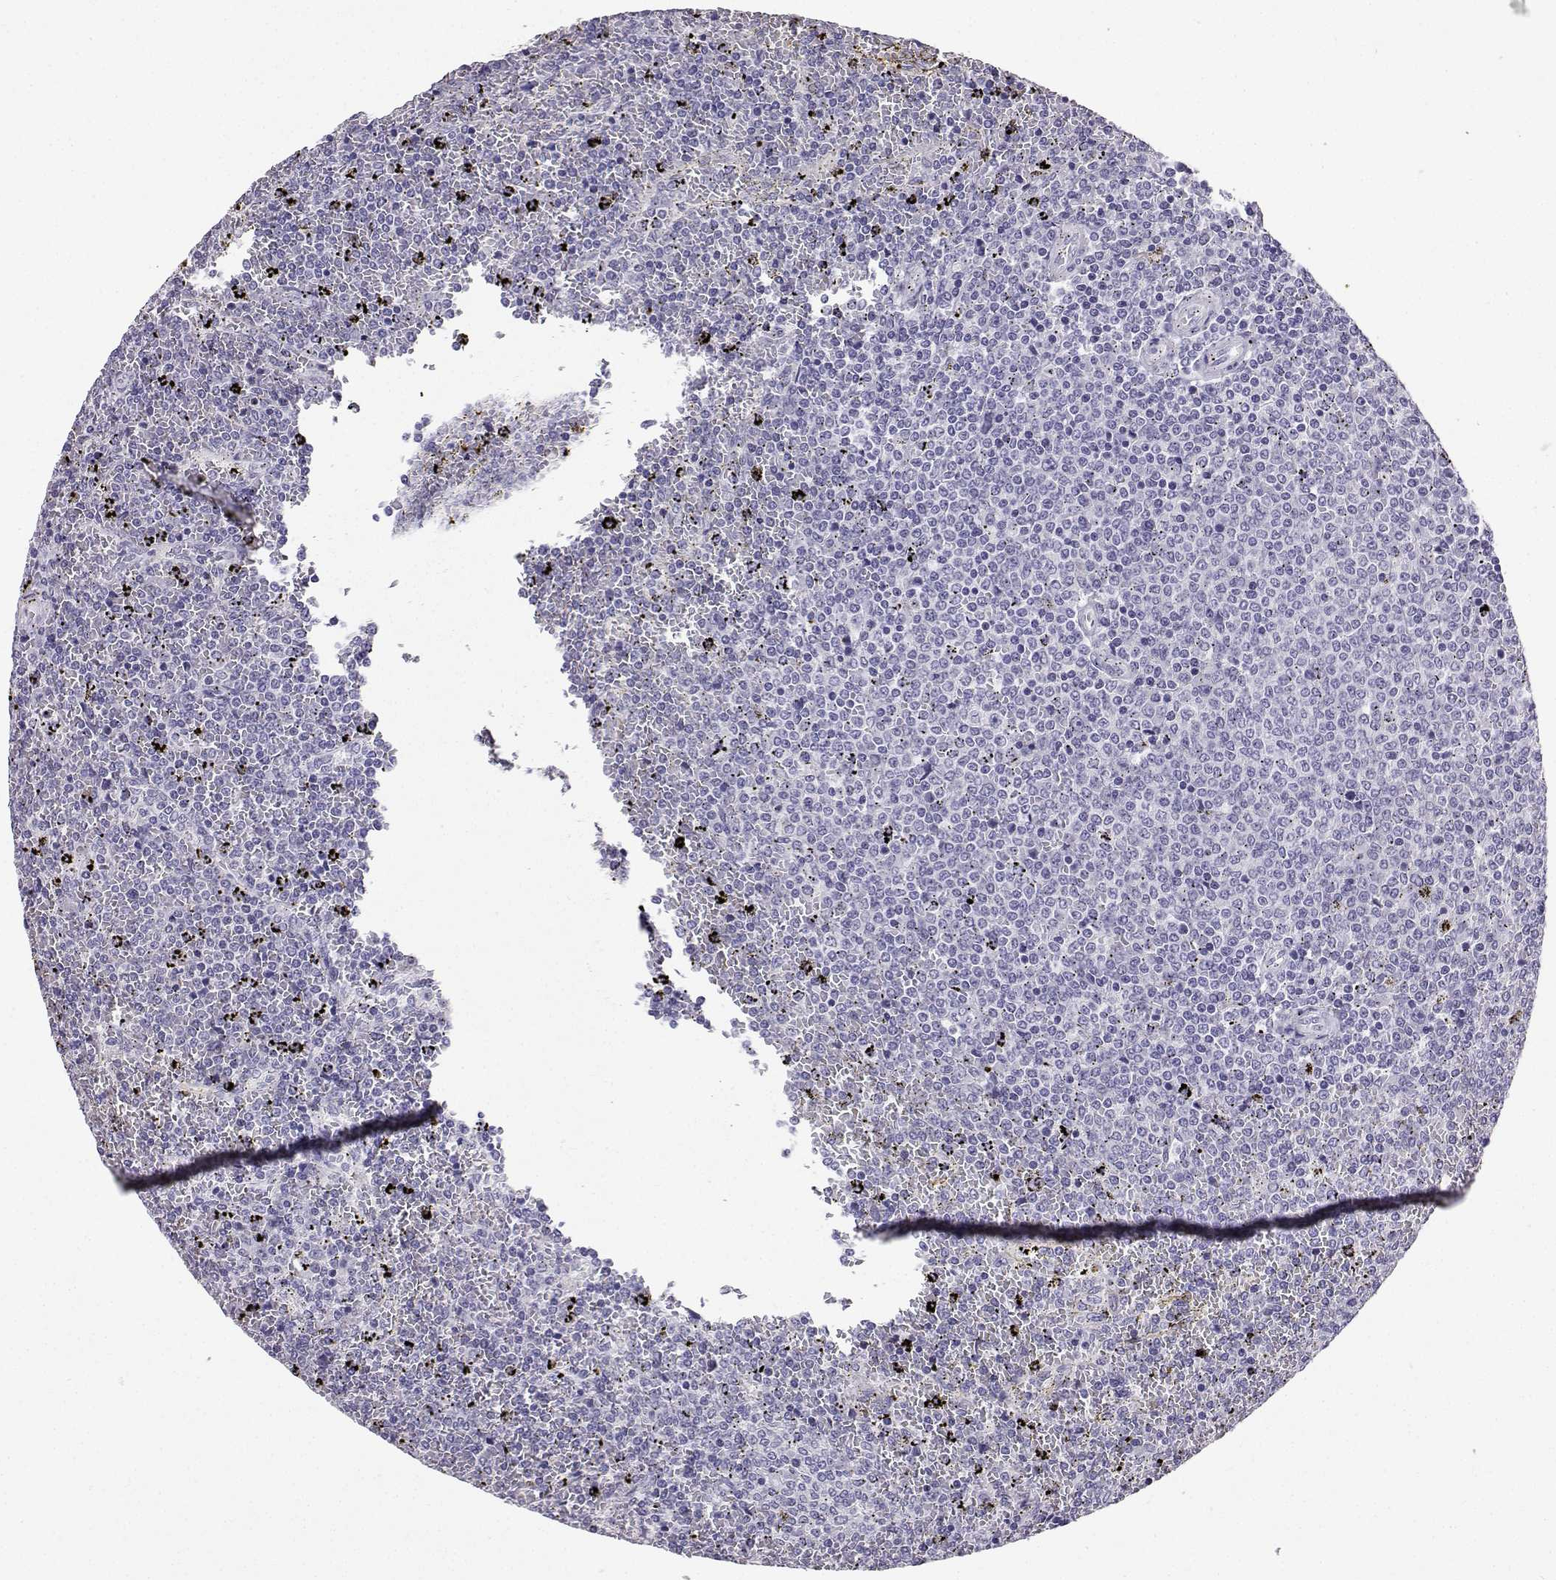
{"staining": {"intensity": "negative", "quantity": "none", "location": "none"}, "tissue": "lymphoma", "cell_type": "Tumor cells", "image_type": "cancer", "snomed": [{"axis": "morphology", "description": "Malignant lymphoma, non-Hodgkin's type, Low grade"}, {"axis": "topography", "description": "Spleen"}], "caption": "The micrograph shows no significant staining in tumor cells of low-grade malignant lymphoma, non-Hodgkin's type.", "gene": "SPAG11B", "patient": {"sex": "female", "age": 77}}